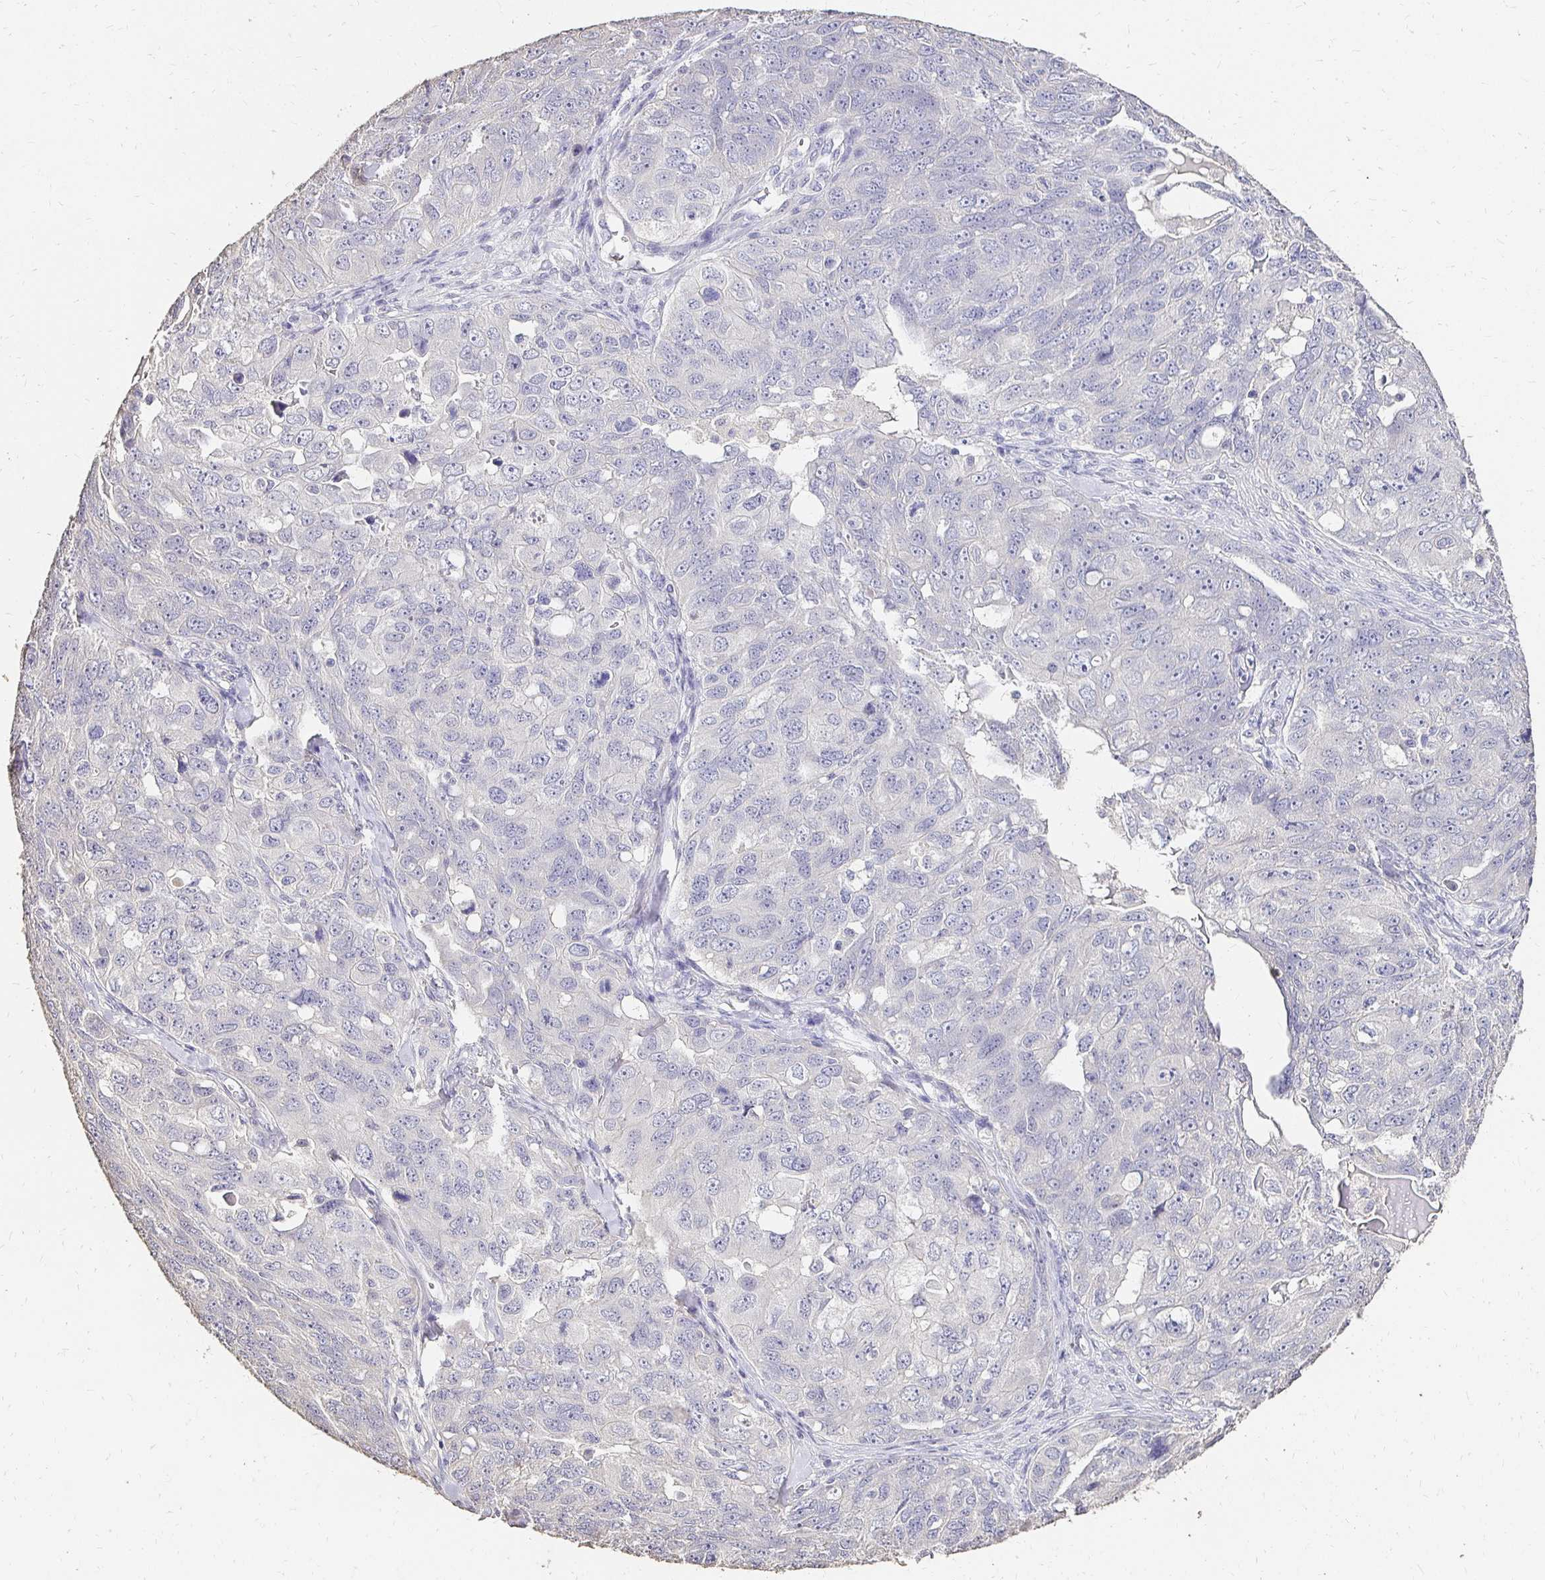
{"staining": {"intensity": "negative", "quantity": "none", "location": "none"}, "tissue": "ovarian cancer", "cell_type": "Tumor cells", "image_type": "cancer", "snomed": [{"axis": "morphology", "description": "Carcinoma, endometroid"}, {"axis": "topography", "description": "Ovary"}], "caption": "This is an immunohistochemistry image of endometroid carcinoma (ovarian). There is no staining in tumor cells.", "gene": "UGT1A6", "patient": {"sex": "female", "age": 70}}